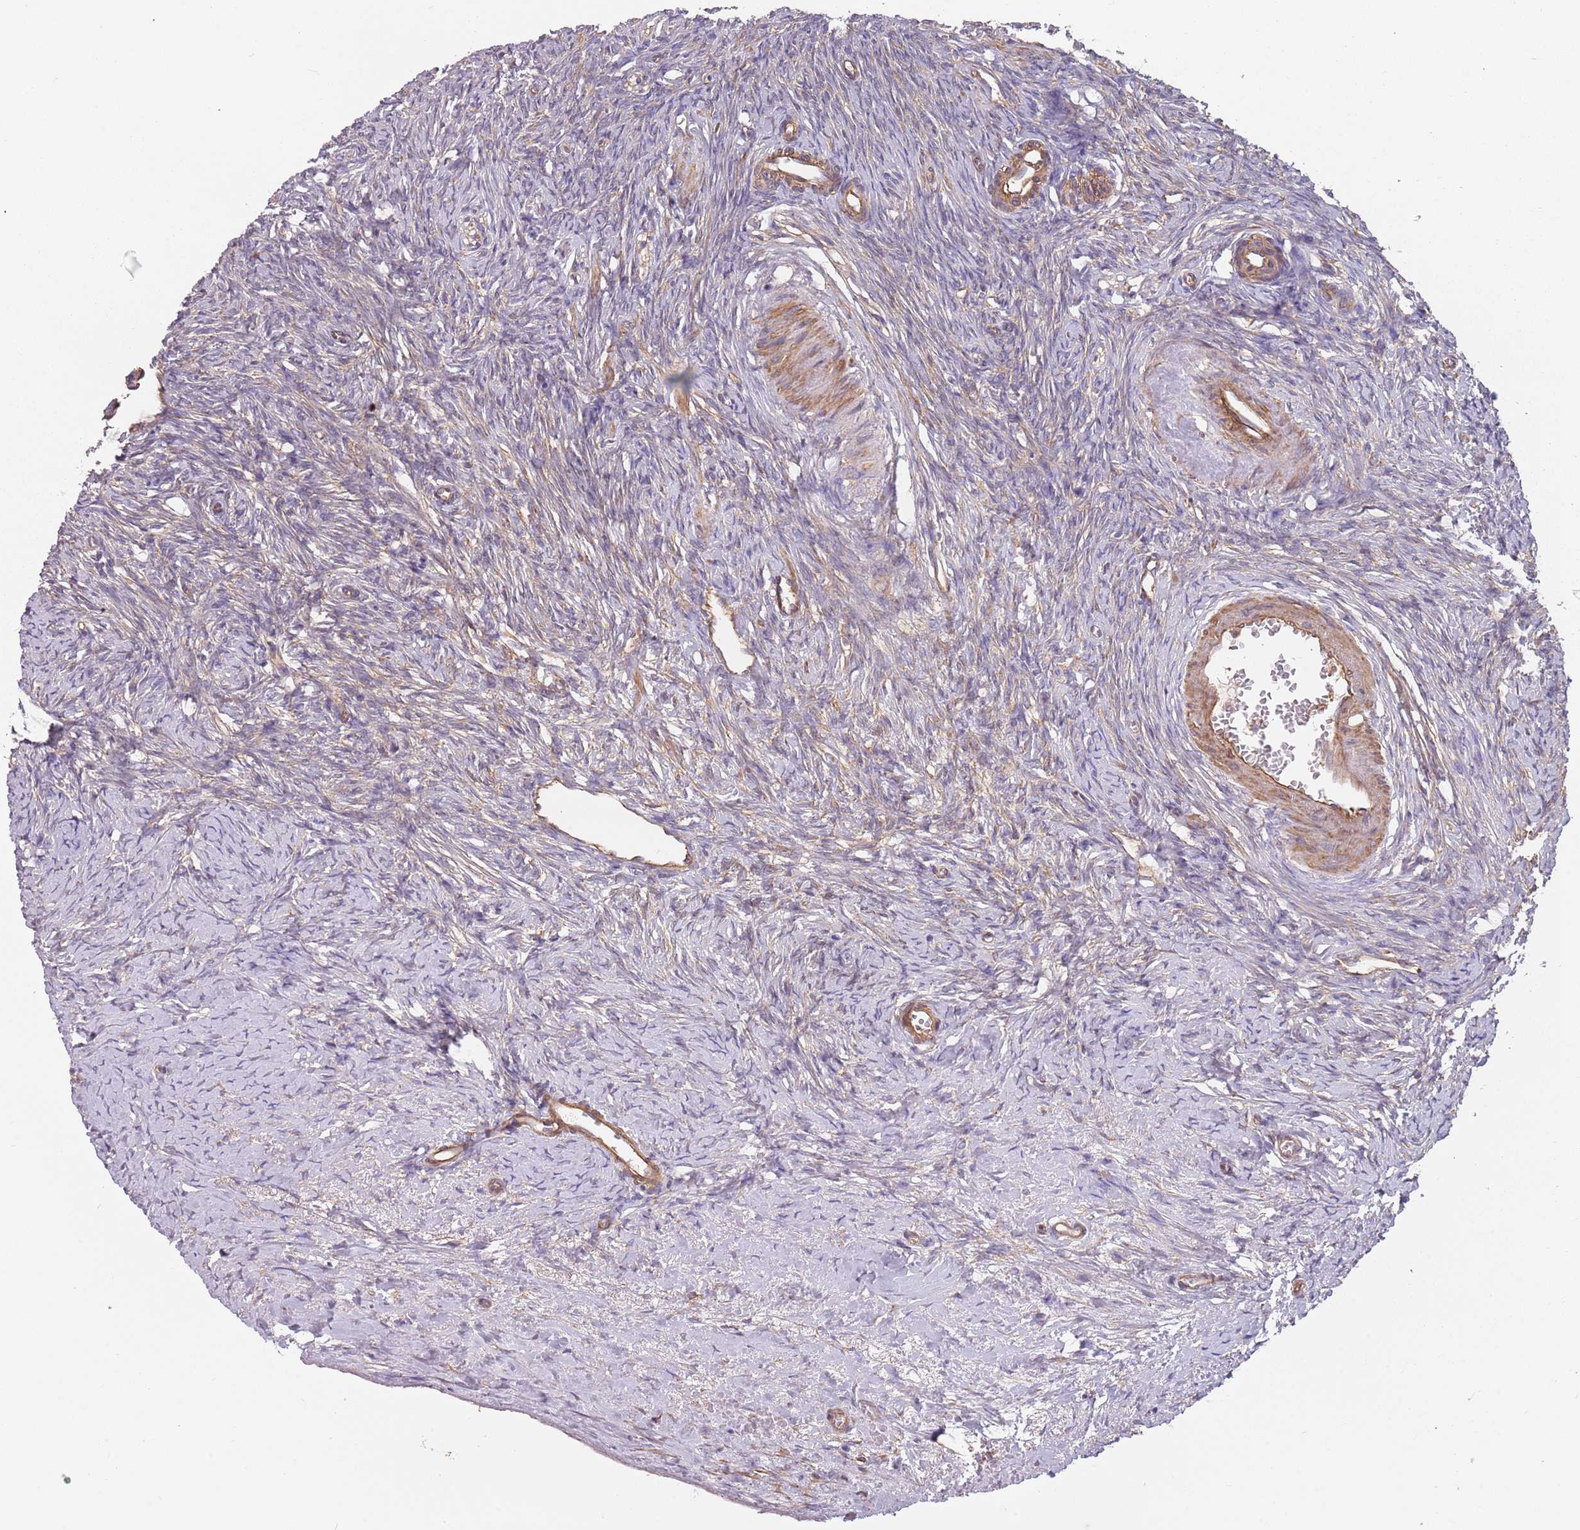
{"staining": {"intensity": "moderate", "quantity": "25%-75%", "location": "cytoplasmic/membranous"}, "tissue": "ovary", "cell_type": "Ovarian stroma cells", "image_type": "normal", "snomed": [{"axis": "morphology", "description": "Normal tissue, NOS"}, {"axis": "morphology", "description": "Developmental malformation"}, {"axis": "topography", "description": "Ovary"}], "caption": "This photomicrograph demonstrates IHC staining of benign ovary, with medium moderate cytoplasmic/membranous expression in approximately 25%-75% of ovarian stroma cells.", "gene": "SPDL1", "patient": {"sex": "female", "age": 39}}